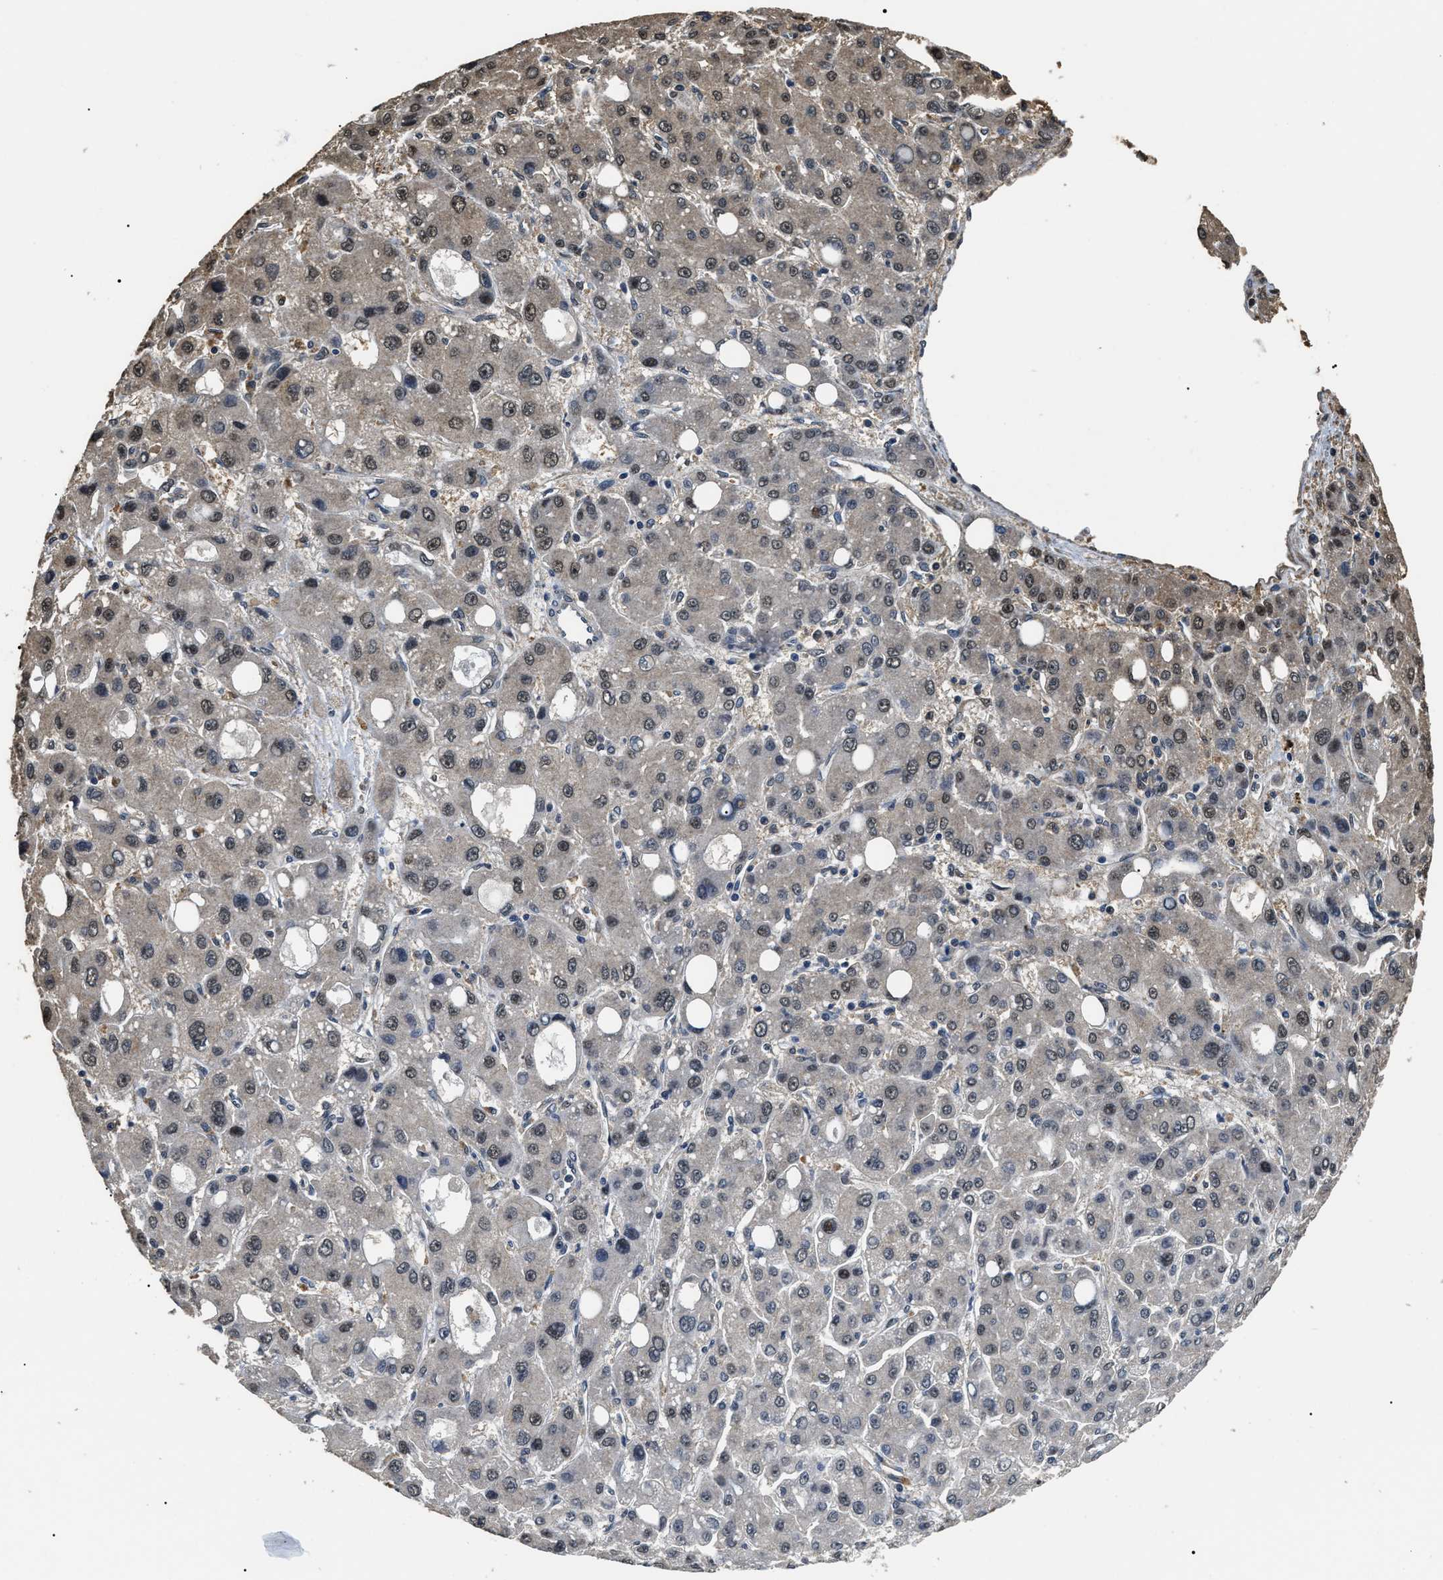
{"staining": {"intensity": "weak", "quantity": "25%-75%", "location": "cytoplasmic/membranous,nuclear"}, "tissue": "liver cancer", "cell_type": "Tumor cells", "image_type": "cancer", "snomed": [{"axis": "morphology", "description": "Carcinoma, Hepatocellular, NOS"}, {"axis": "topography", "description": "Liver"}], "caption": "The micrograph displays immunohistochemical staining of liver cancer. There is weak cytoplasmic/membranous and nuclear staining is appreciated in about 25%-75% of tumor cells.", "gene": "PSMD8", "patient": {"sex": "male", "age": 55}}